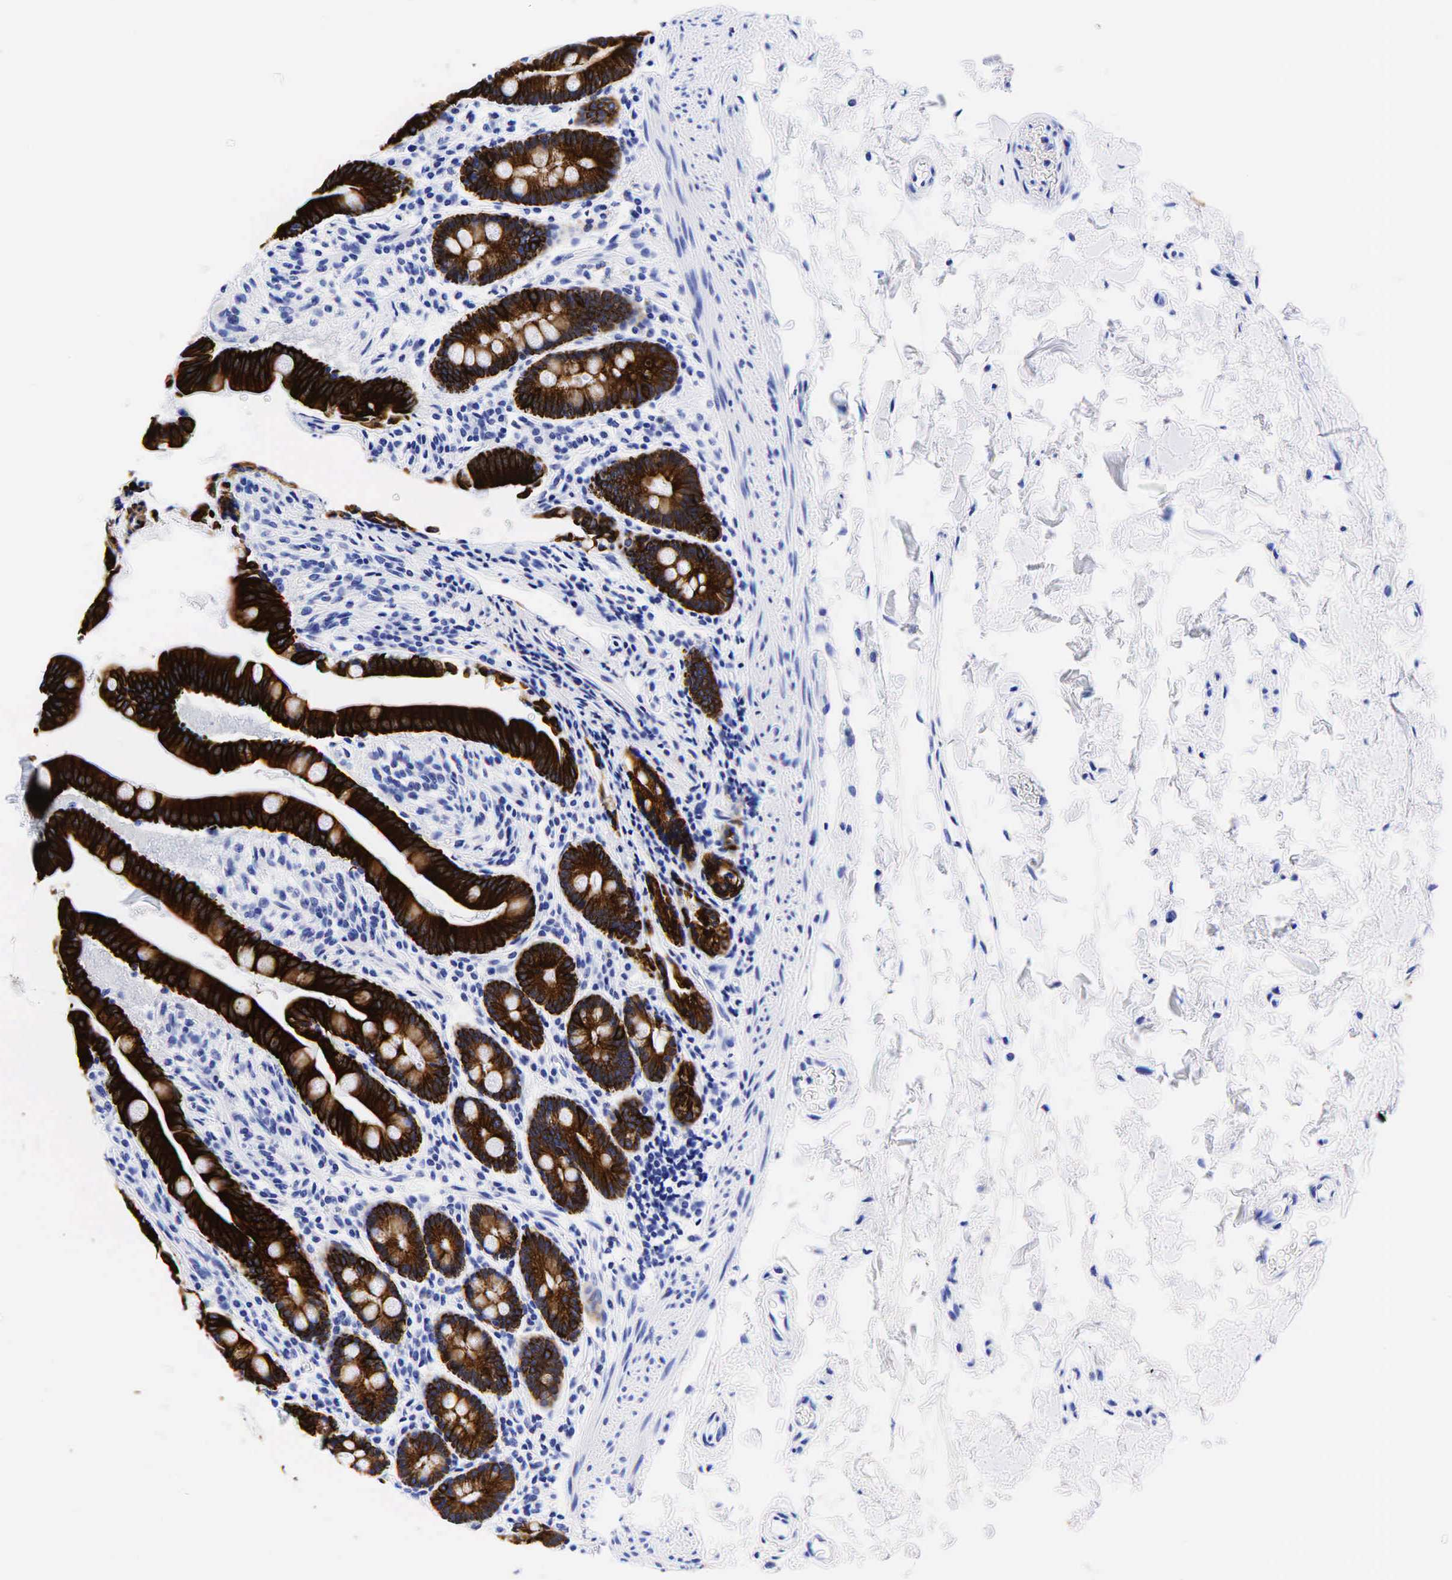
{"staining": {"intensity": "strong", "quantity": ">75%", "location": "cytoplasmic/membranous"}, "tissue": "duodenum", "cell_type": "Glandular cells", "image_type": "normal", "snomed": [{"axis": "morphology", "description": "Normal tissue, NOS"}, {"axis": "topography", "description": "Duodenum"}], "caption": "DAB (3,3'-diaminobenzidine) immunohistochemical staining of unremarkable duodenum shows strong cytoplasmic/membranous protein positivity in approximately >75% of glandular cells. (DAB (3,3'-diaminobenzidine) IHC with brightfield microscopy, high magnification).", "gene": "KRT19", "patient": {"sex": "female", "age": 77}}